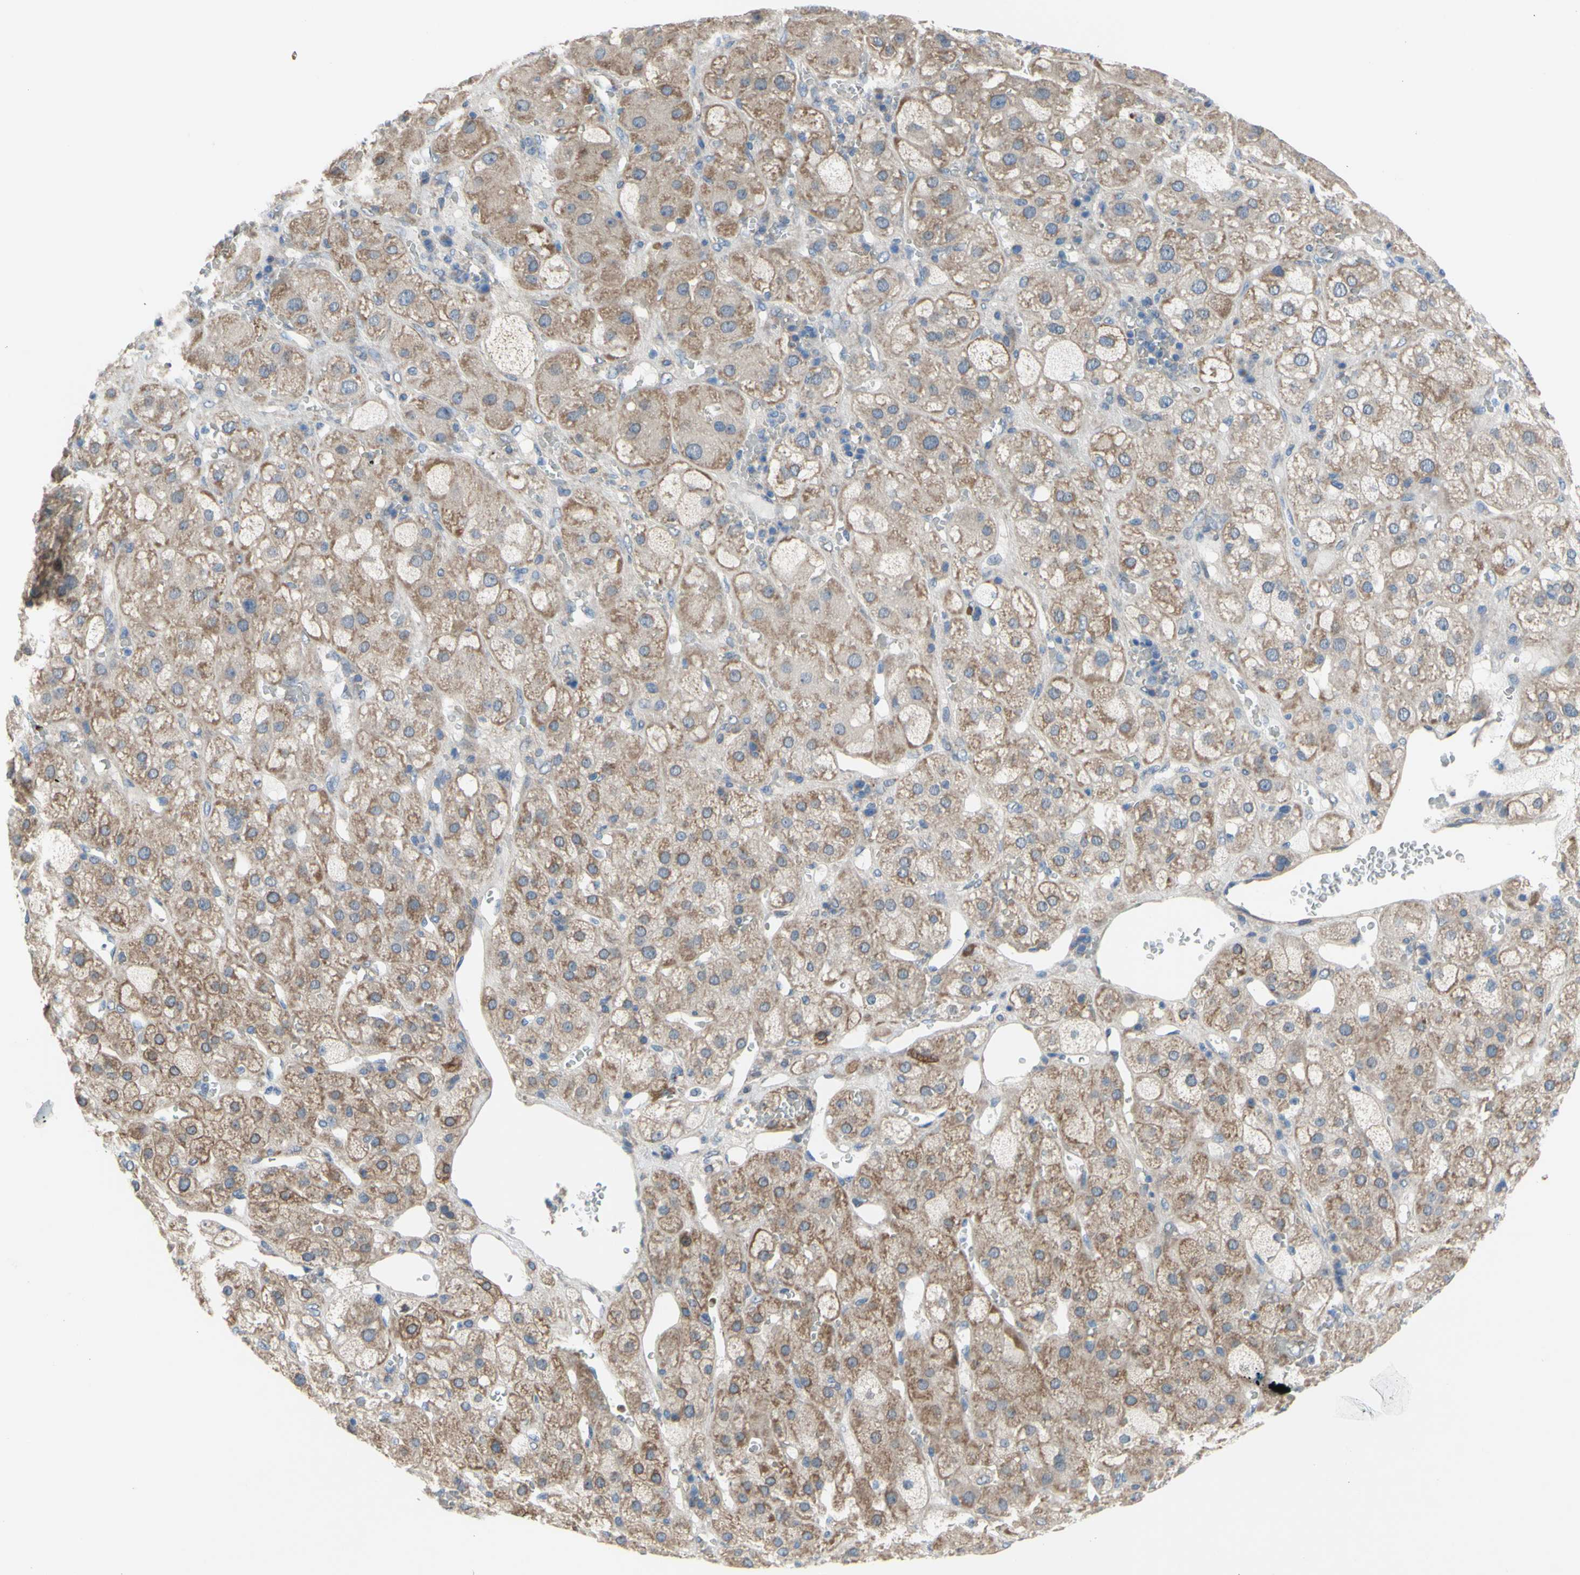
{"staining": {"intensity": "moderate", "quantity": ">75%", "location": "cytoplasmic/membranous"}, "tissue": "adrenal gland", "cell_type": "Glandular cells", "image_type": "normal", "snomed": [{"axis": "morphology", "description": "Normal tissue, NOS"}, {"axis": "topography", "description": "Adrenal gland"}], "caption": "The photomicrograph exhibits staining of unremarkable adrenal gland, revealing moderate cytoplasmic/membranous protein staining (brown color) within glandular cells. (DAB (3,3'-diaminobenzidine) IHC with brightfield microscopy, high magnification).", "gene": "GRAMD2B", "patient": {"sex": "female", "age": 47}}